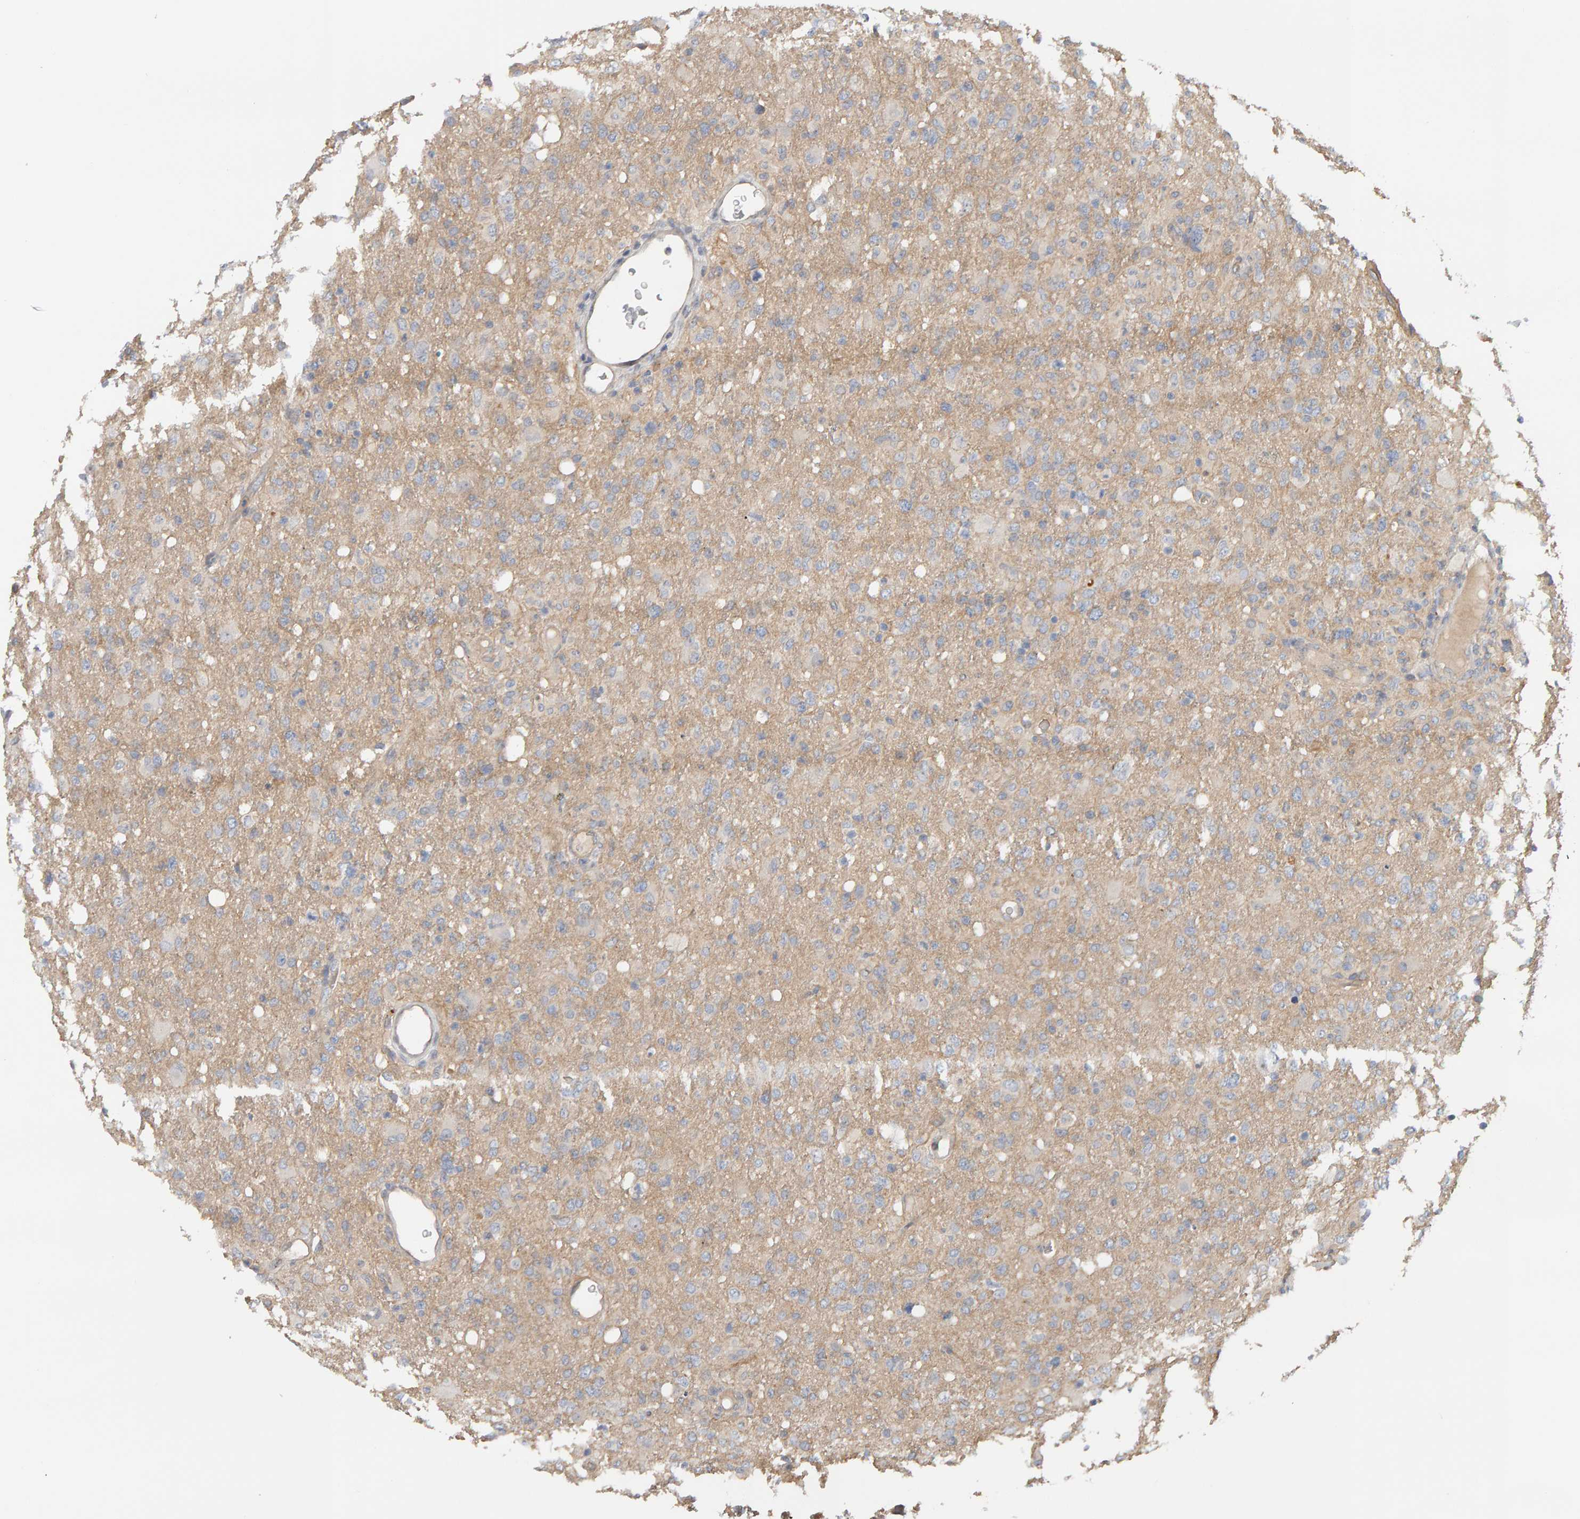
{"staining": {"intensity": "negative", "quantity": "none", "location": "none"}, "tissue": "glioma", "cell_type": "Tumor cells", "image_type": "cancer", "snomed": [{"axis": "morphology", "description": "Glioma, malignant, High grade"}, {"axis": "topography", "description": "Brain"}], "caption": "Immunohistochemistry photomicrograph of glioma stained for a protein (brown), which displays no expression in tumor cells.", "gene": "PPP1R16A", "patient": {"sex": "female", "age": 57}}